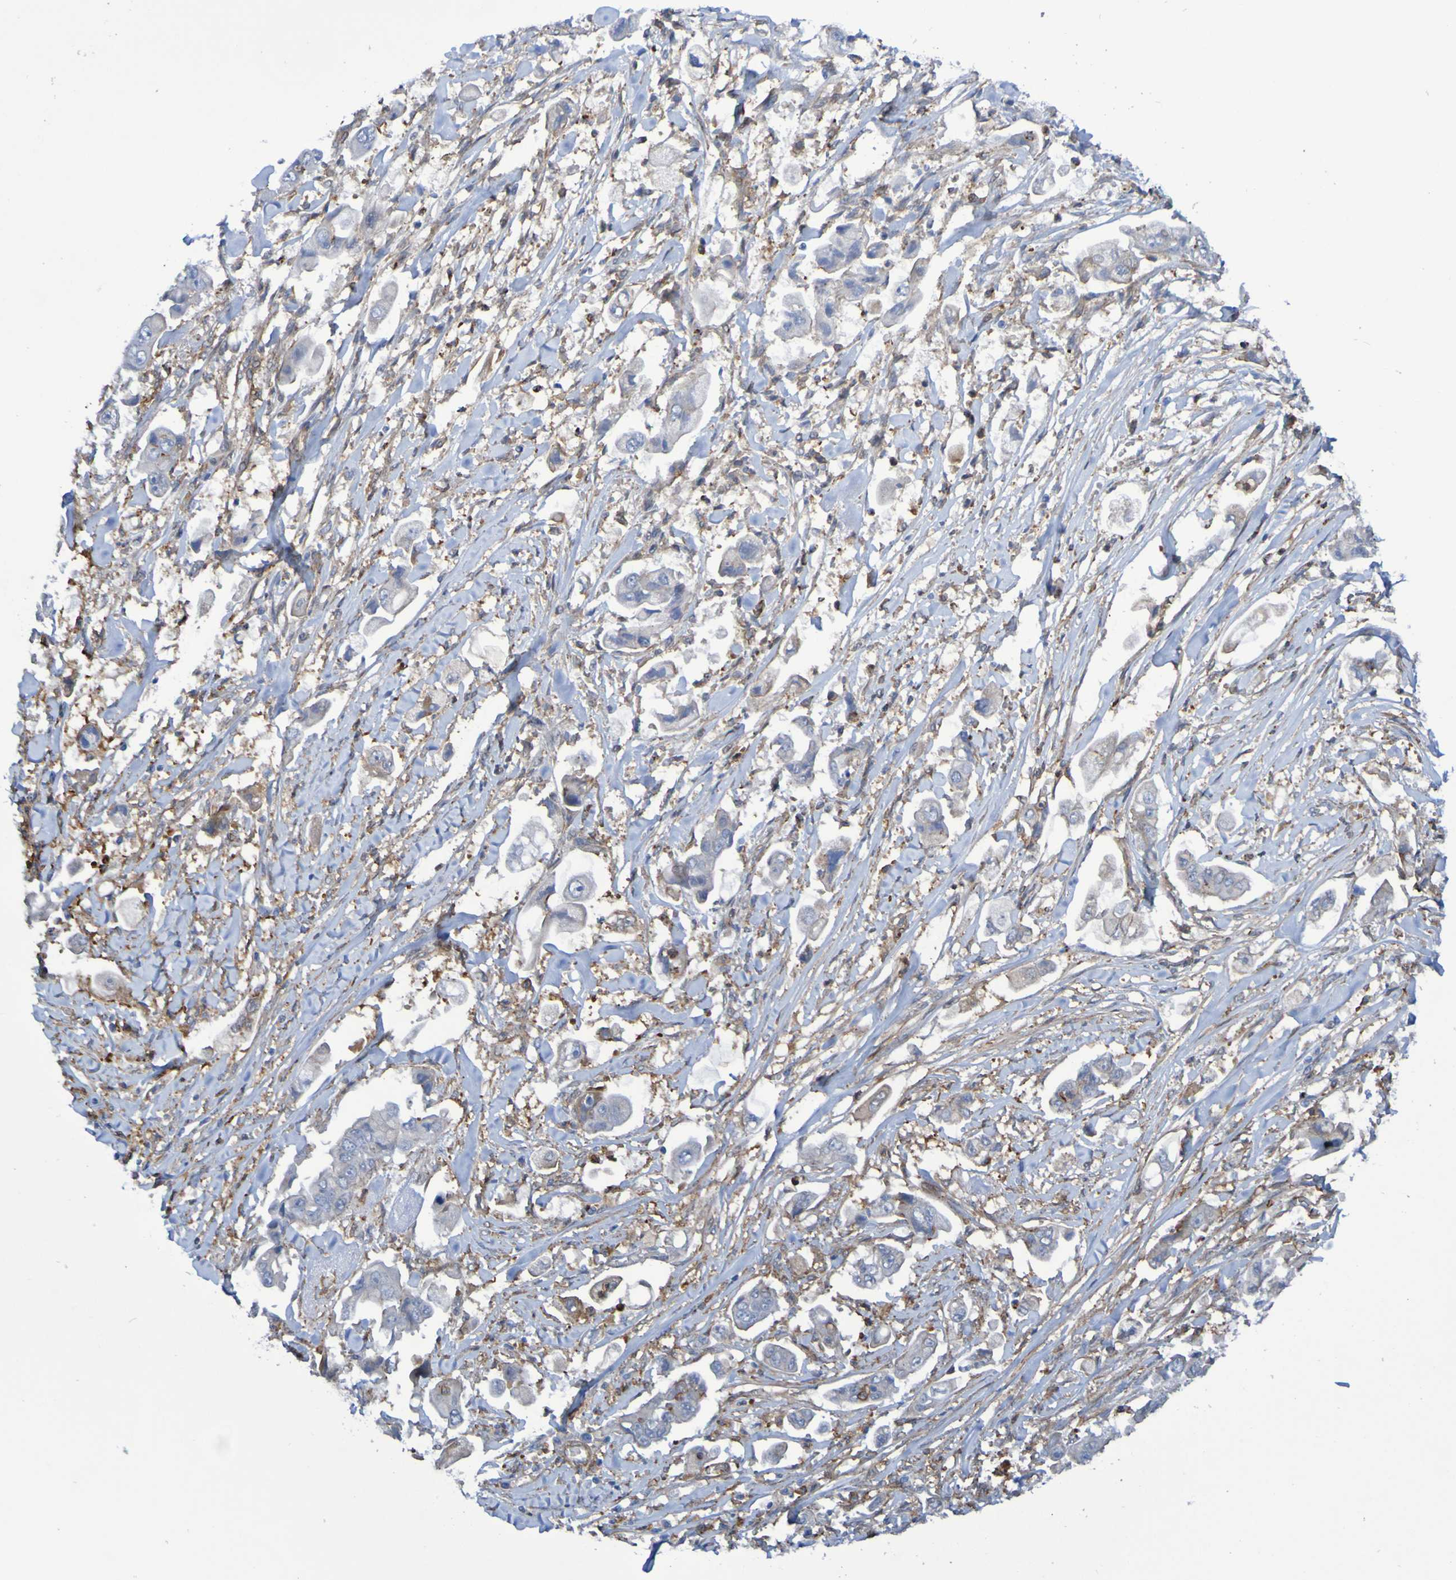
{"staining": {"intensity": "weak", "quantity": "<25%", "location": "cytoplasmic/membranous"}, "tissue": "stomach cancer", "cell_type": "Tumor cells", "image_type": "cancer", "snomed": [{"axis": "morphology", "description": "Adenocarcinoma, NOS"}, {"axis": "topography", "description": "Stomach"}], "caption": "An image of human stomach cancer (adenocarcinoma) is negative for staining in tumor cells. (DAB IHC, high magnification).", "gene": "SCRG1", "patient": {"sex": "male", "age": 62}}